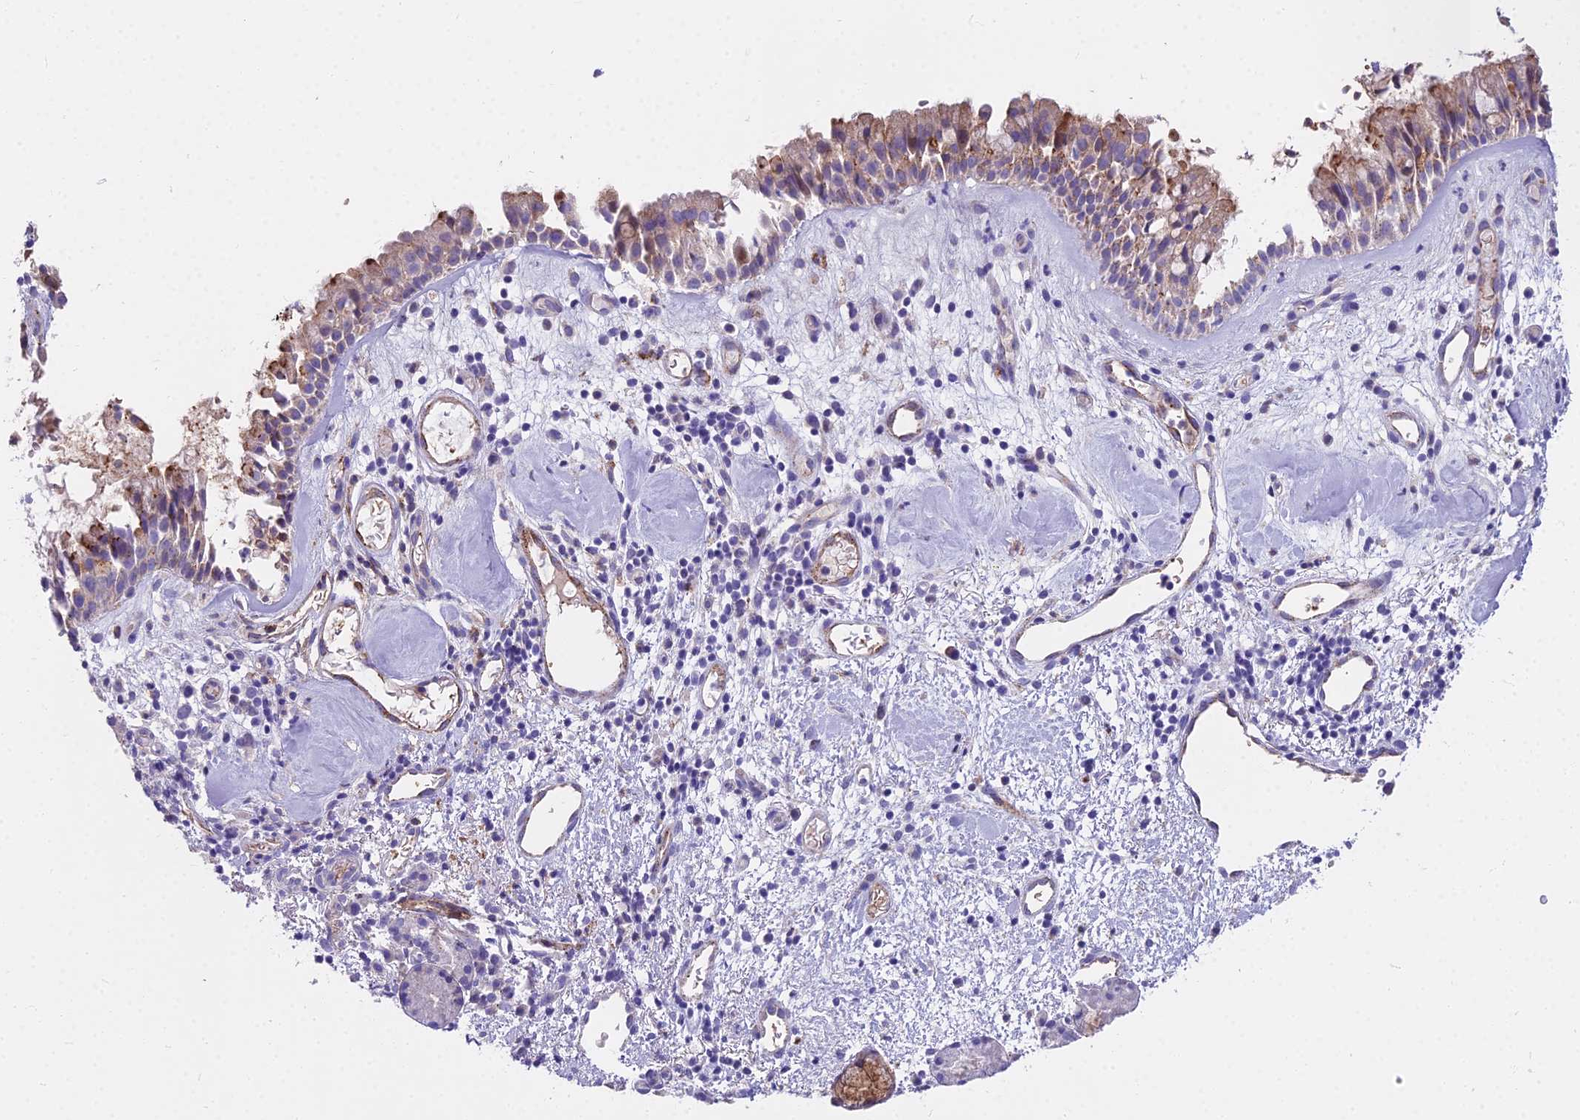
{"staining": {"intensity": "moderate", "quantity": "25%-75%", "location": "cytoplasmic/membranous"}, "tissue": "nasopharynx", "cell_type": "Respiratory epithelial cells", "image_type": "normal", "snomed": [{"axis": "morphology", "description": "Normal tissue, NOS"}, {"axis": "topography", "description": "Nasopharynx"}], "caption": "The micrograph shows a brown stain indicating the presence of a protein in the cytoplasmic/membranous of respiratory epithelial cells in nasopharynx. The protein is shown in brown color, while the nuclei are stained blue.", "gene": "FRMPD1", "patient": {"sex": "male", "age": 82}}